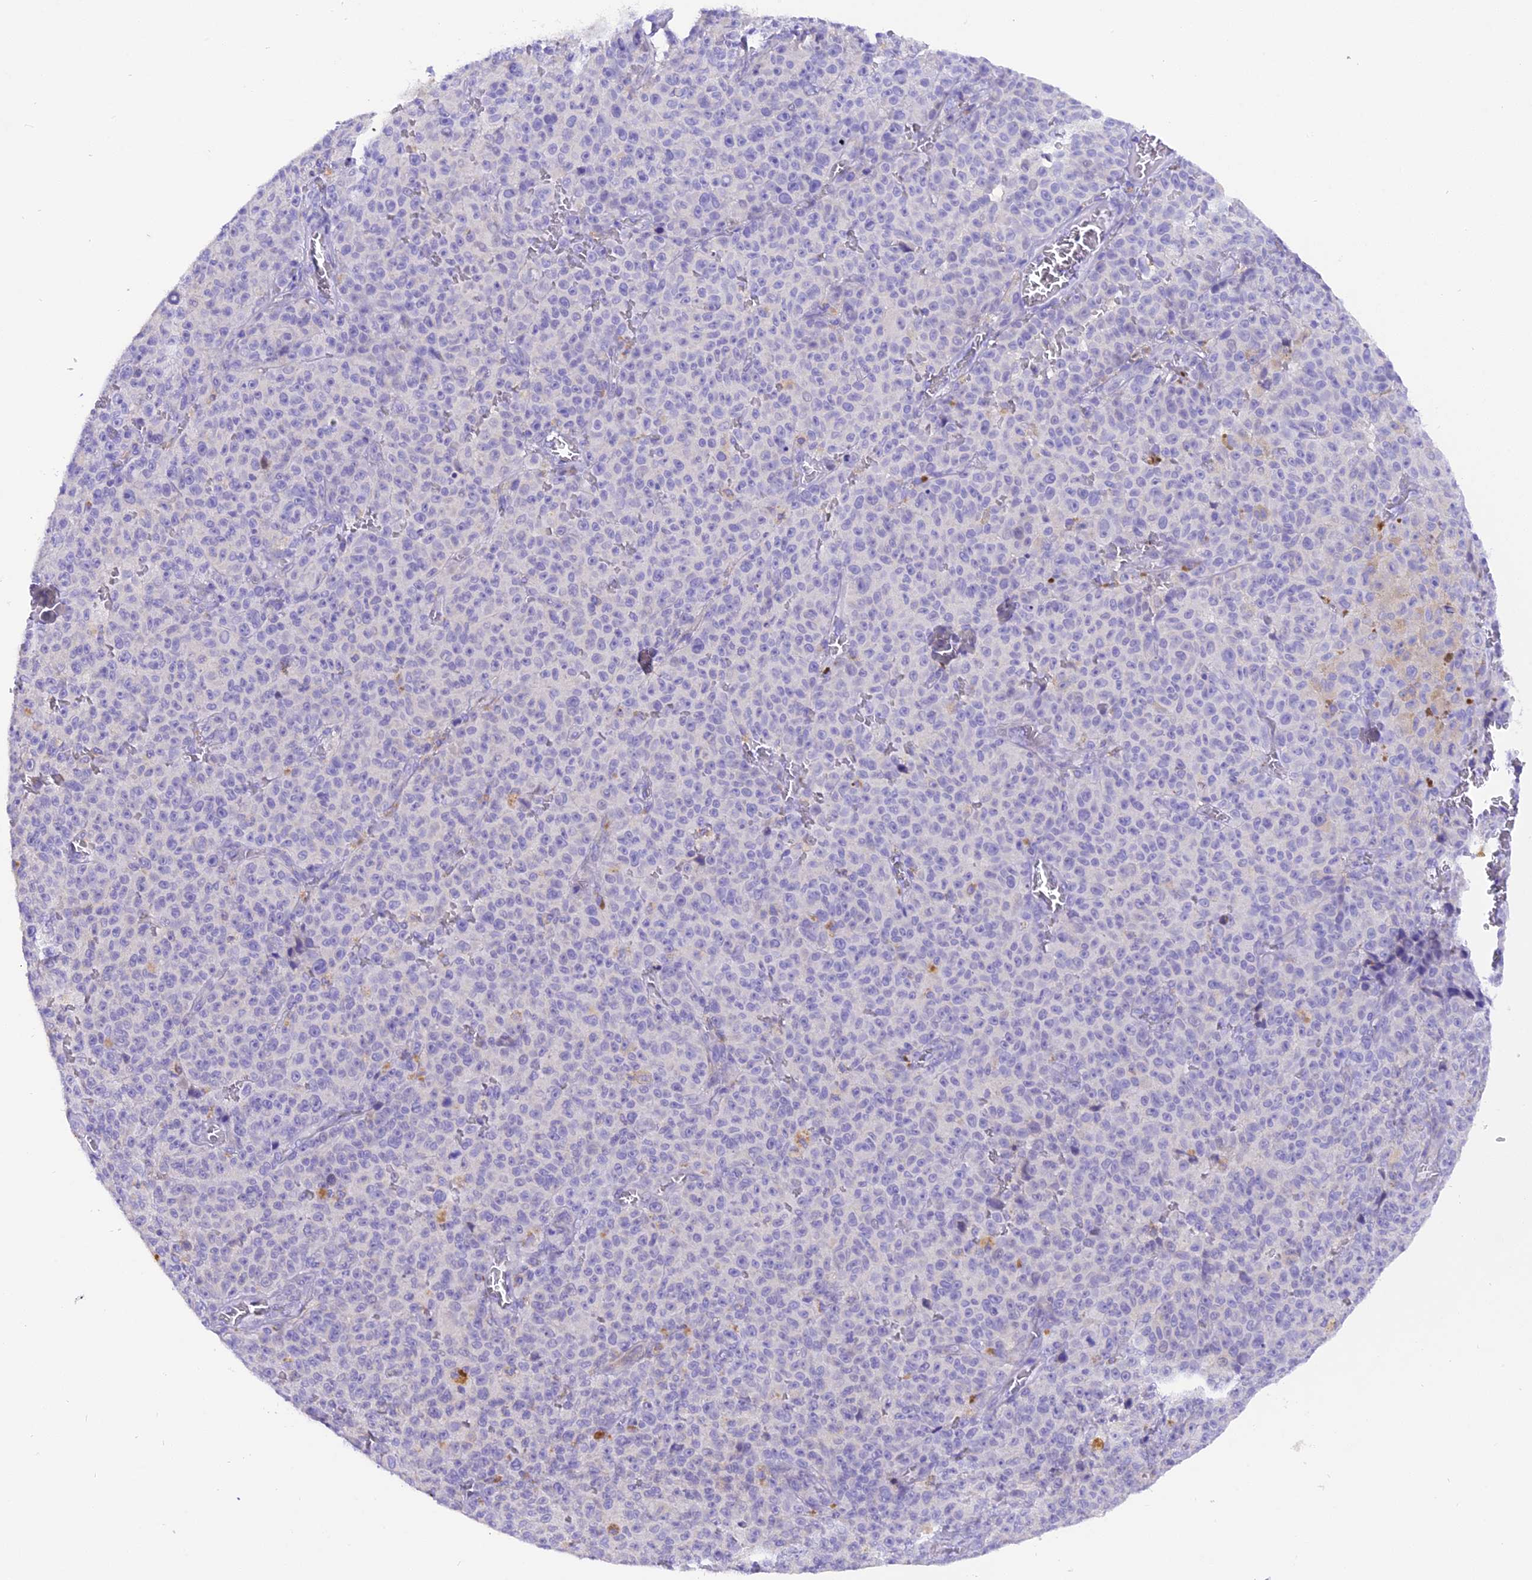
{"staining": {"intensity": "negative", "quantity": "none", "location": "none"}, "tissue": "melanoma", "cell_type": "Tumor cells", "image_type": "cancer", "snomed": [{"axis": "morphology", "description": "Malignant melanoma, NOS"}, {"axis": "topography", "description": "Skin"}], "caption": "Protein analysis of malignant melanoma displays no significant positivity in tumor cells.", "gene": "COL6A5", "patient": {"sex": "female", "age": 82}}